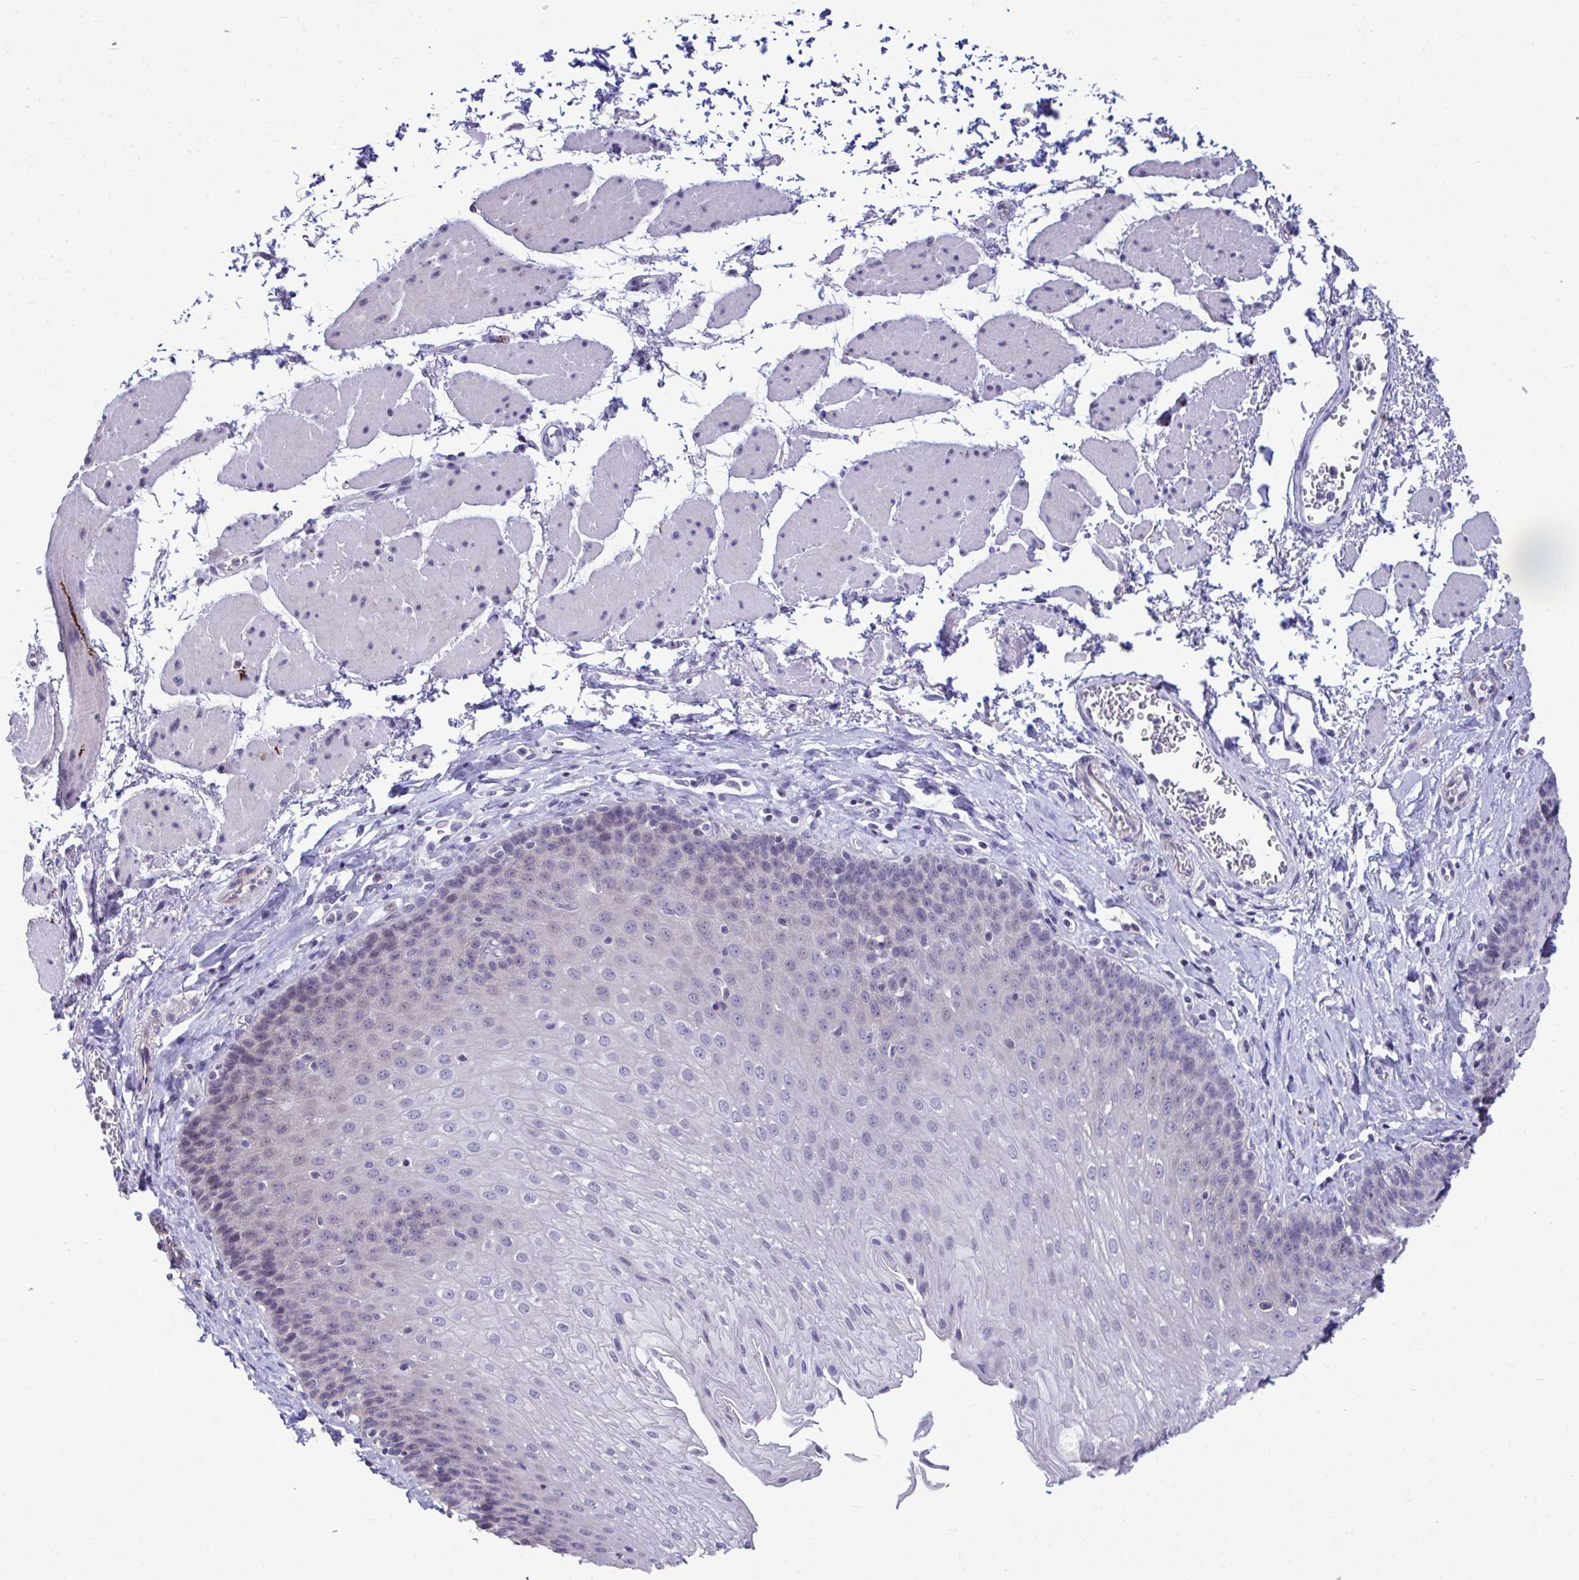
{"staining": {"intensity": "negative", "quantity": "none", "location": "none"}, "tissue": "esophagus", "cell_type": "Squamous epithelial cells", "image_type": "normal", "snomed": [{"axis": "morphology", "description": "Normal tissue, NOS"}, {"axis": "topography", "description": "Esophagus"}], "caption": "Immunohistochemistry of normal esophagus displays no staining in squamous epithelial cells.", "gene": "PIGK", "patient": {"sex": "female", "age": 81}}